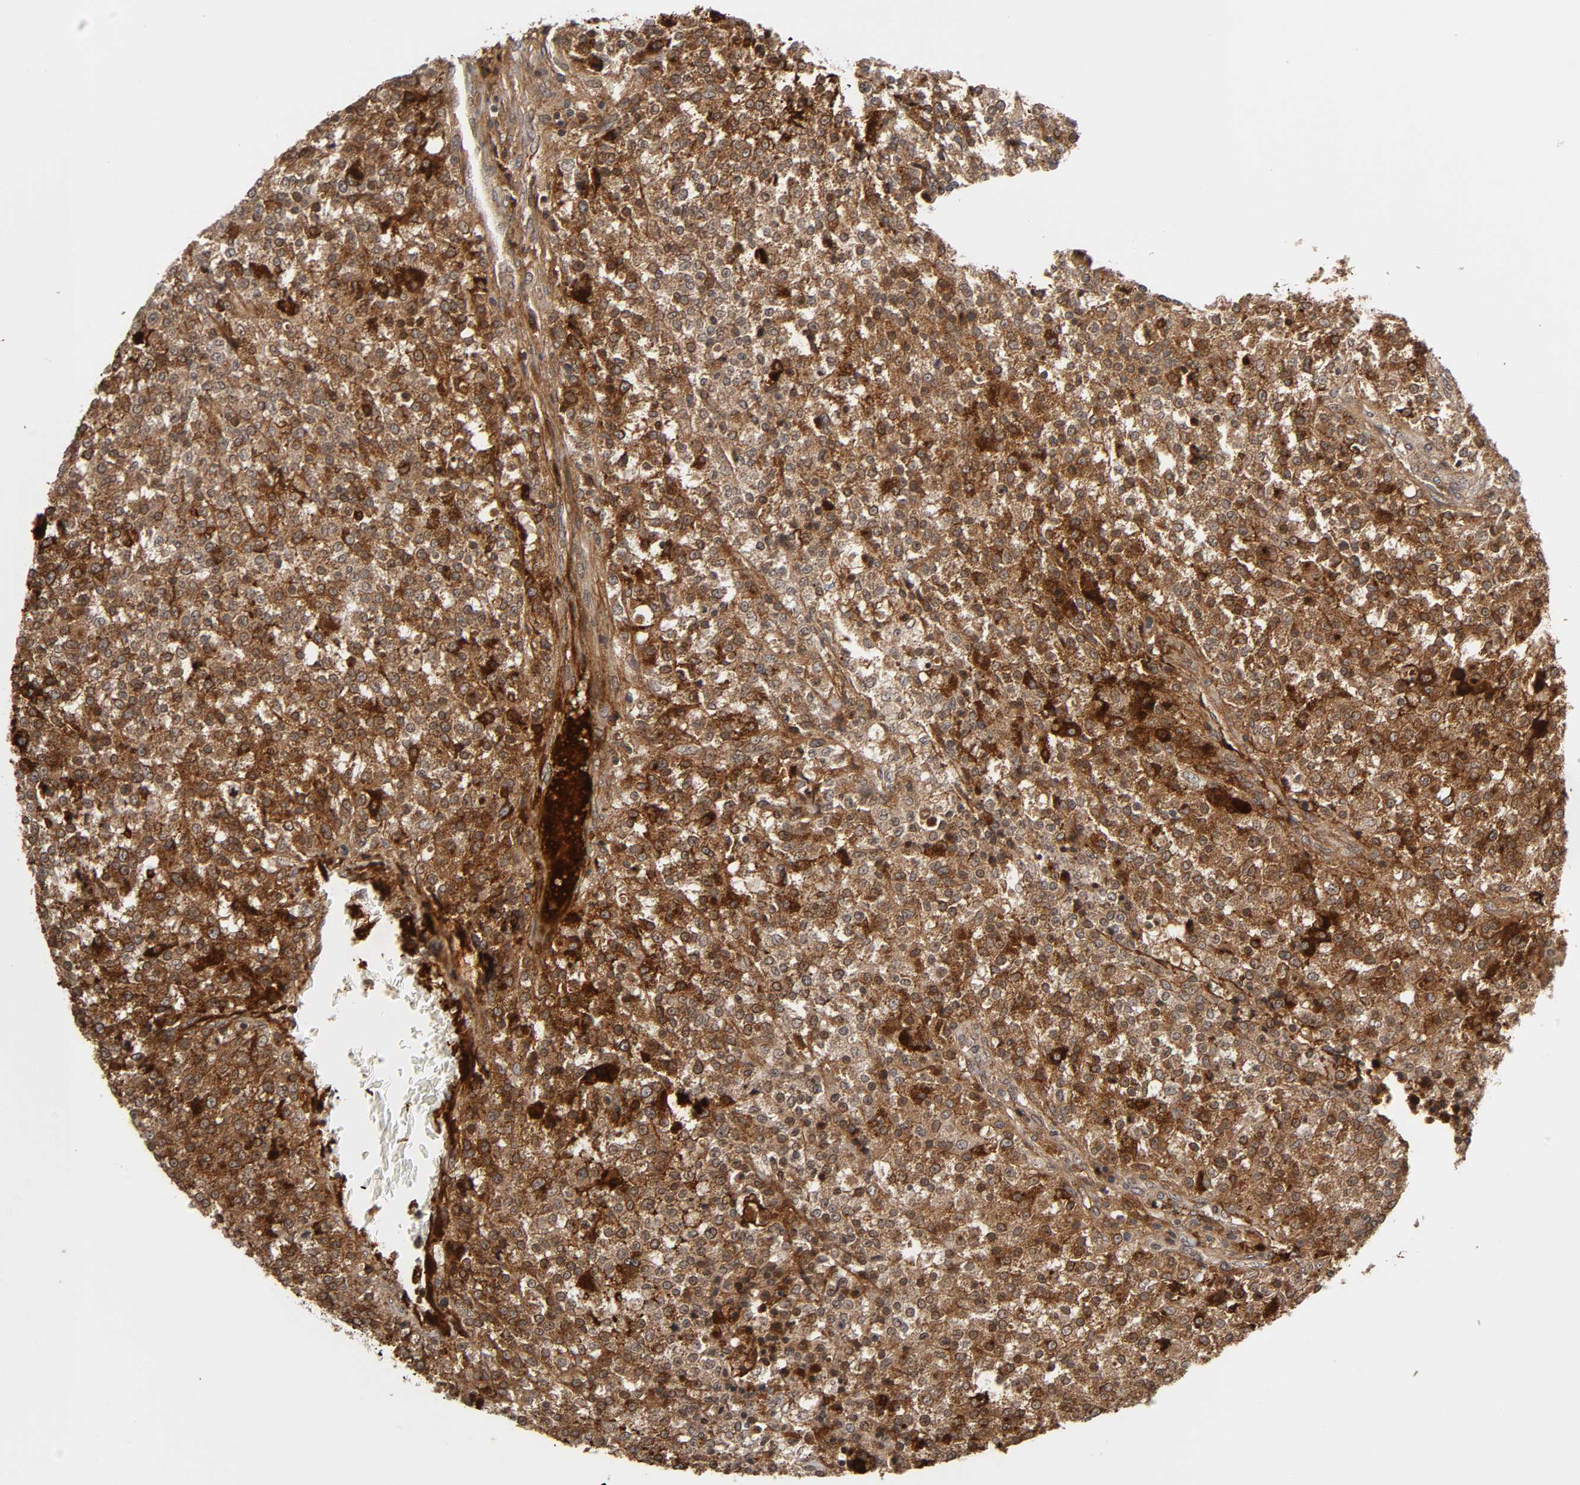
{"staining": {"intensity": "strong", "quantity": ">75%", "location": "cytoplasmic/membranous,nuclear"}, "tissue": "testis cancer", "cell_type": "Tumor cells", "image_type": "cancer", "snomed": [{"axis": "morphology", "description": "Seminoma, NOS"}, {"axis": "topography", "description": "Testis"}], "caption": "This is an image of immunohistochemistry staining of testis cancer (seminoma), which shows strong positivity in the cytoplasmic/membranous and nuclear of tumor cells.", "gene": "CPN2", "patient": {"sex": "male", "age": 59}}